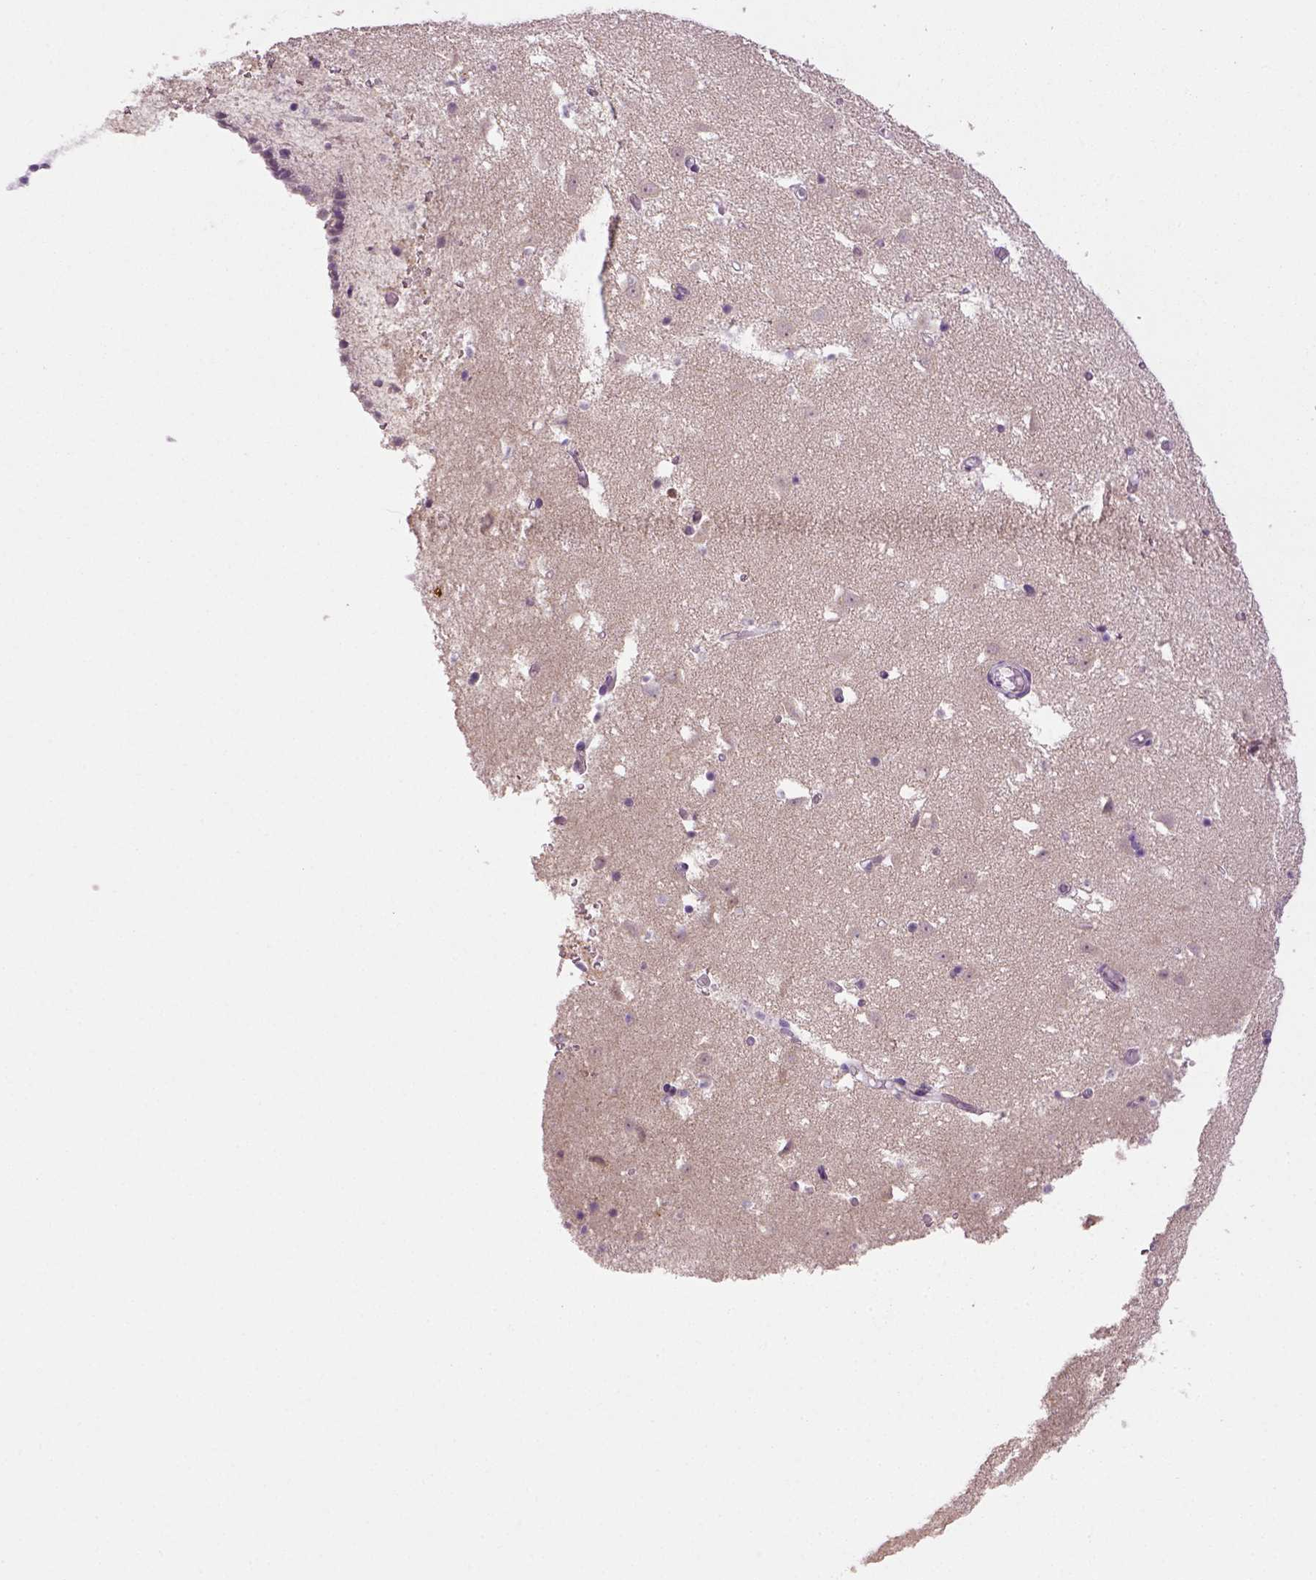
{"staining": {"intensity": "negative", "quantity": "none", "location": "none"}, "tissue": "caudate", "cell_type": "Glial cells", "image_type": "normal", "snomed": [{"axis": "morphology", "description": "Normal tissue, NOS"}, {"axis": "topography", "description": "Lateral ventricle wall"}], "caption": "Immunohistochemistry of unremarkable human caudate shows no expression in glial cells.", "gene": "NLGN2", "patient": {"sex": "female", "age": 42}}